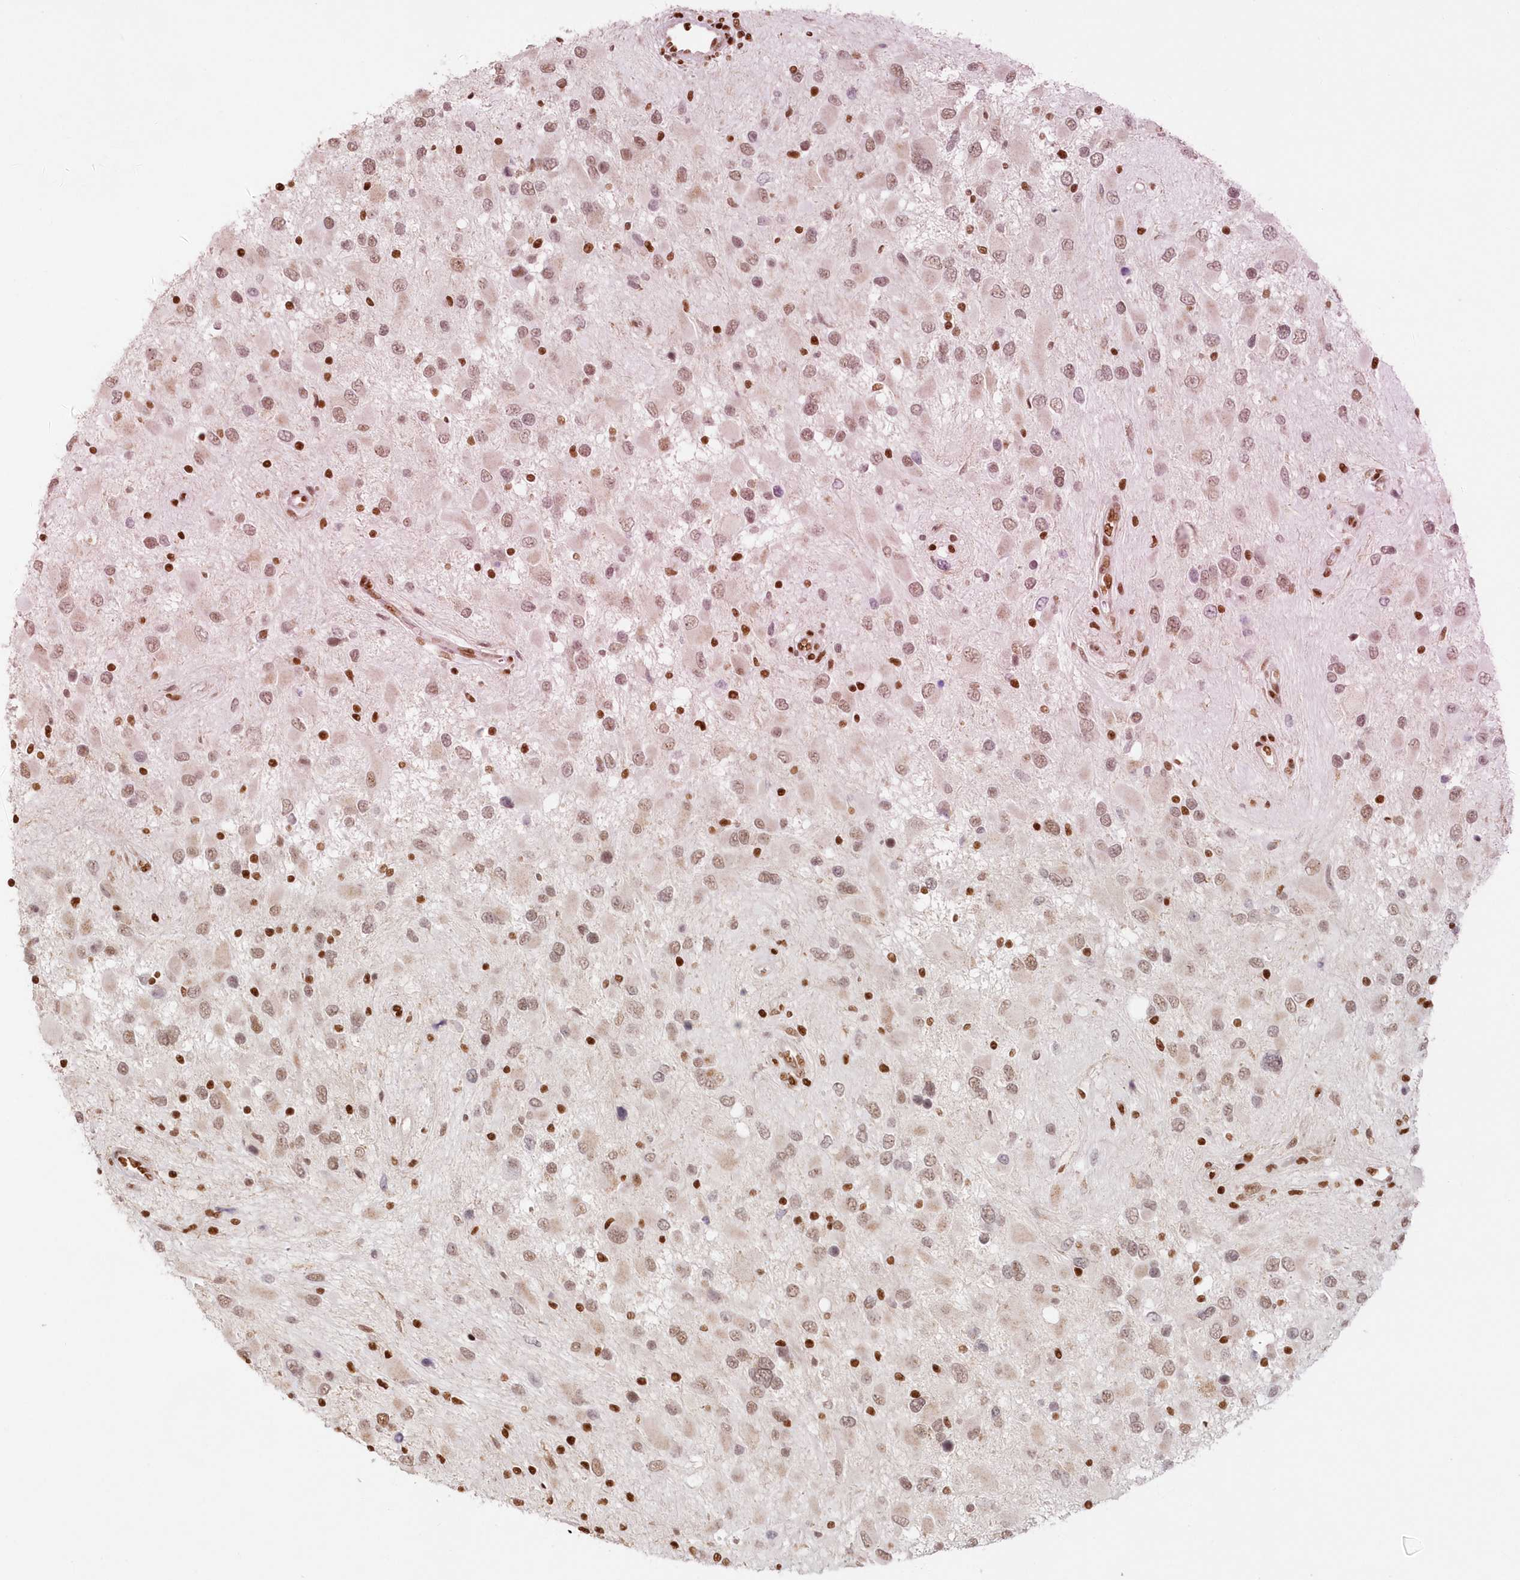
{"staining": {"intensity": "weak", "quantity": ">75%", "location": "nuclear"}, "tissue": "glioma", "cell_type": "Tumor cells", "image_type": "cancer", "snomed": [{"axis": "morphology", "description": "Glioma, malignant, High grade"}, {"axis": "topography", "description": "Brain"}], "caption": "Brown immunohistochemical staining in human malignant glioma (high-grade) demonstrates weak nuclear positivity in approximately >75% of tumor cells.", "gene": "POLR2B", "patient": {"sex": "male", "age": 53}}